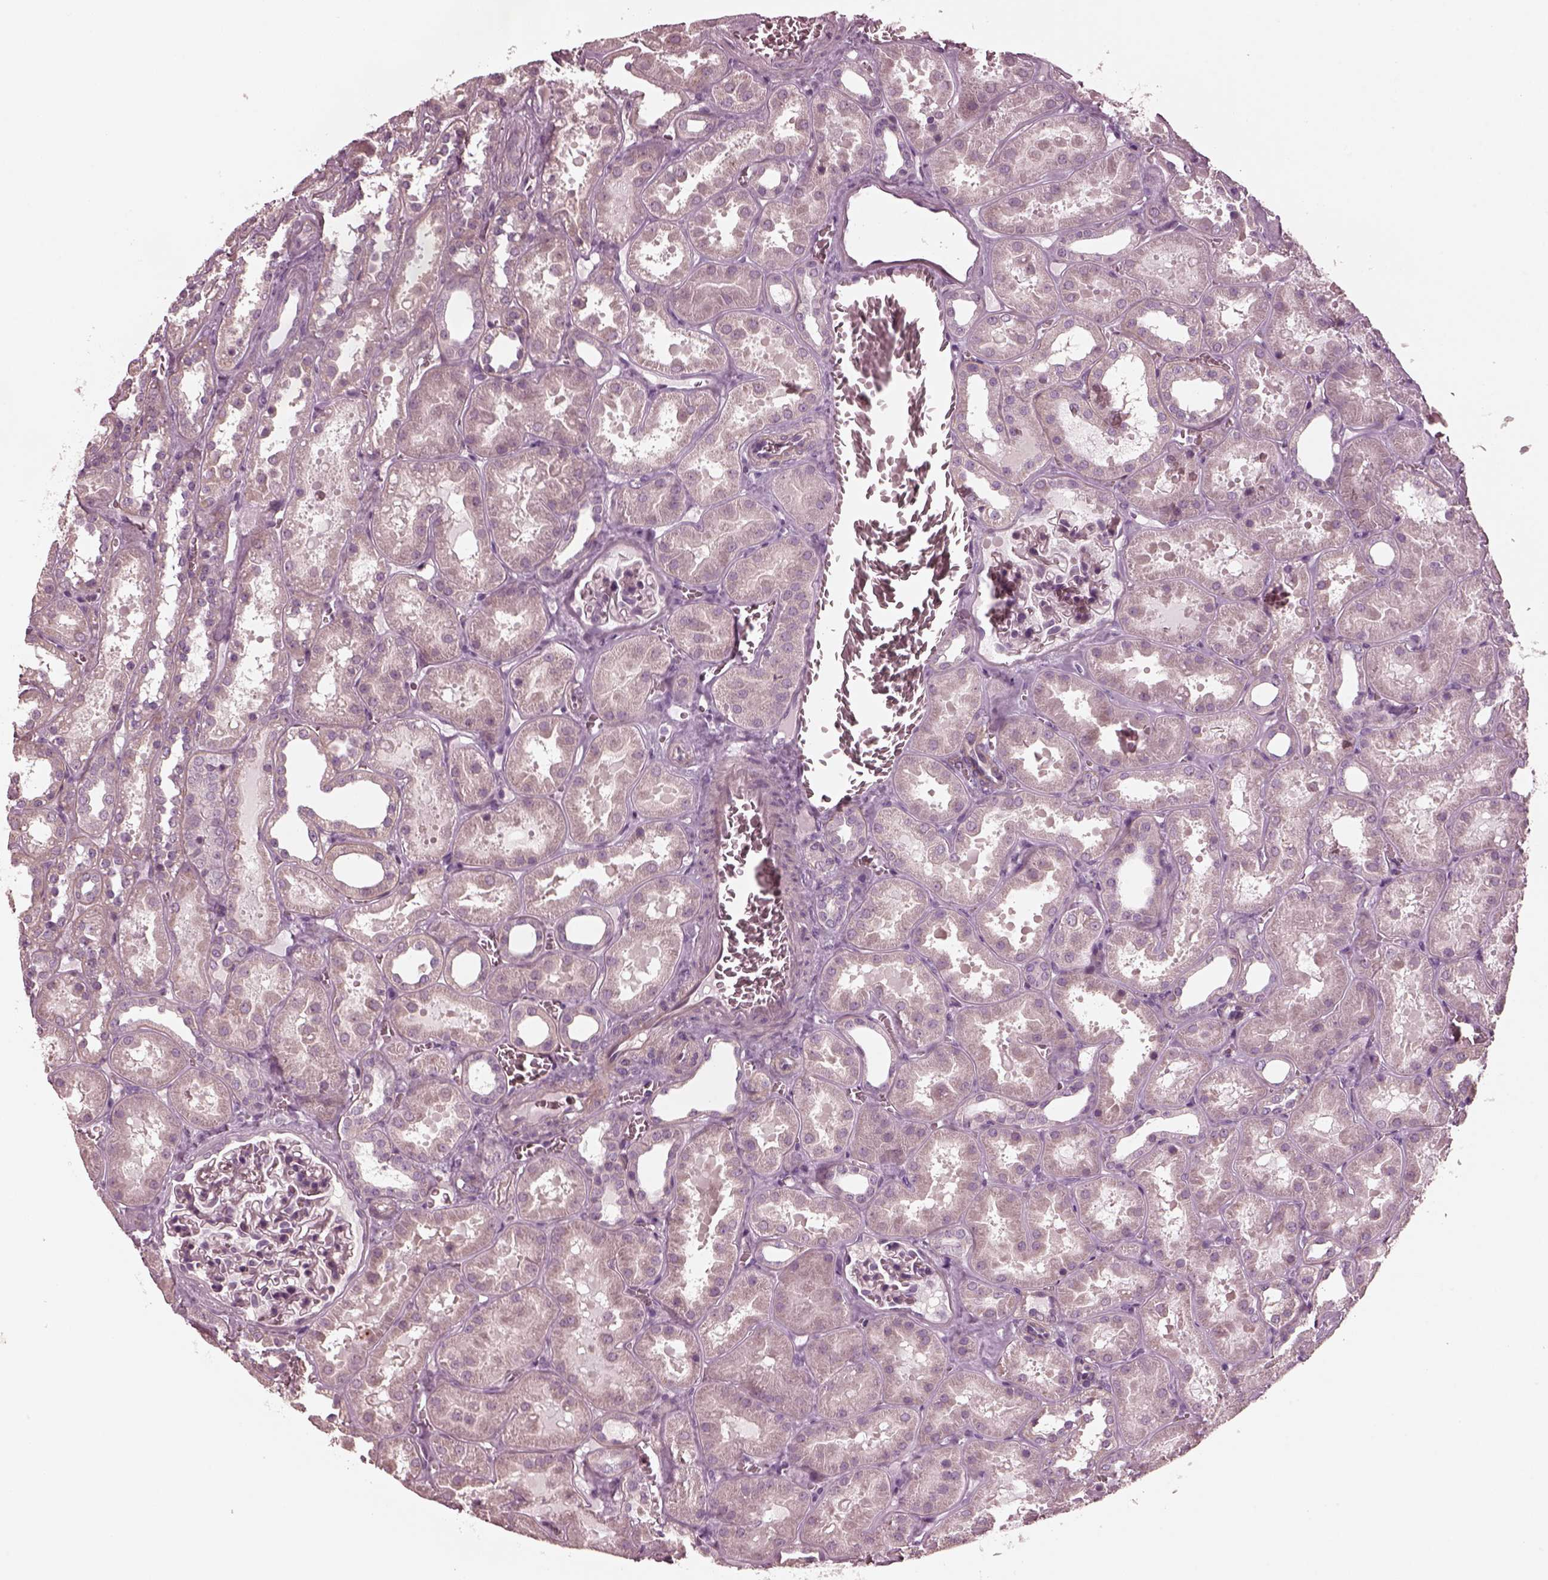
{"staining": {"intensity": "negative", "quantity": "none", "location": "none"}, "tissue": "kidney", "cell_type": "Cells in glomeruli", "image_type": "normal", "snomed": [{"axis": "morphology", "description": "Normal tissue, NOS"}, {"axis": "topography", "description": "Kidney"}], "caption": "DAB (3,3'-diaminobenzidine) immunohistochemical staining of normal kidney exhibits no significant staining in cells in glomeruli. (Brightfield microscopy of DAB immunohistochemistry (IHC) at high magnification).", "gene": "KIF6", "patient": {"sex": "female", "age": 41}}